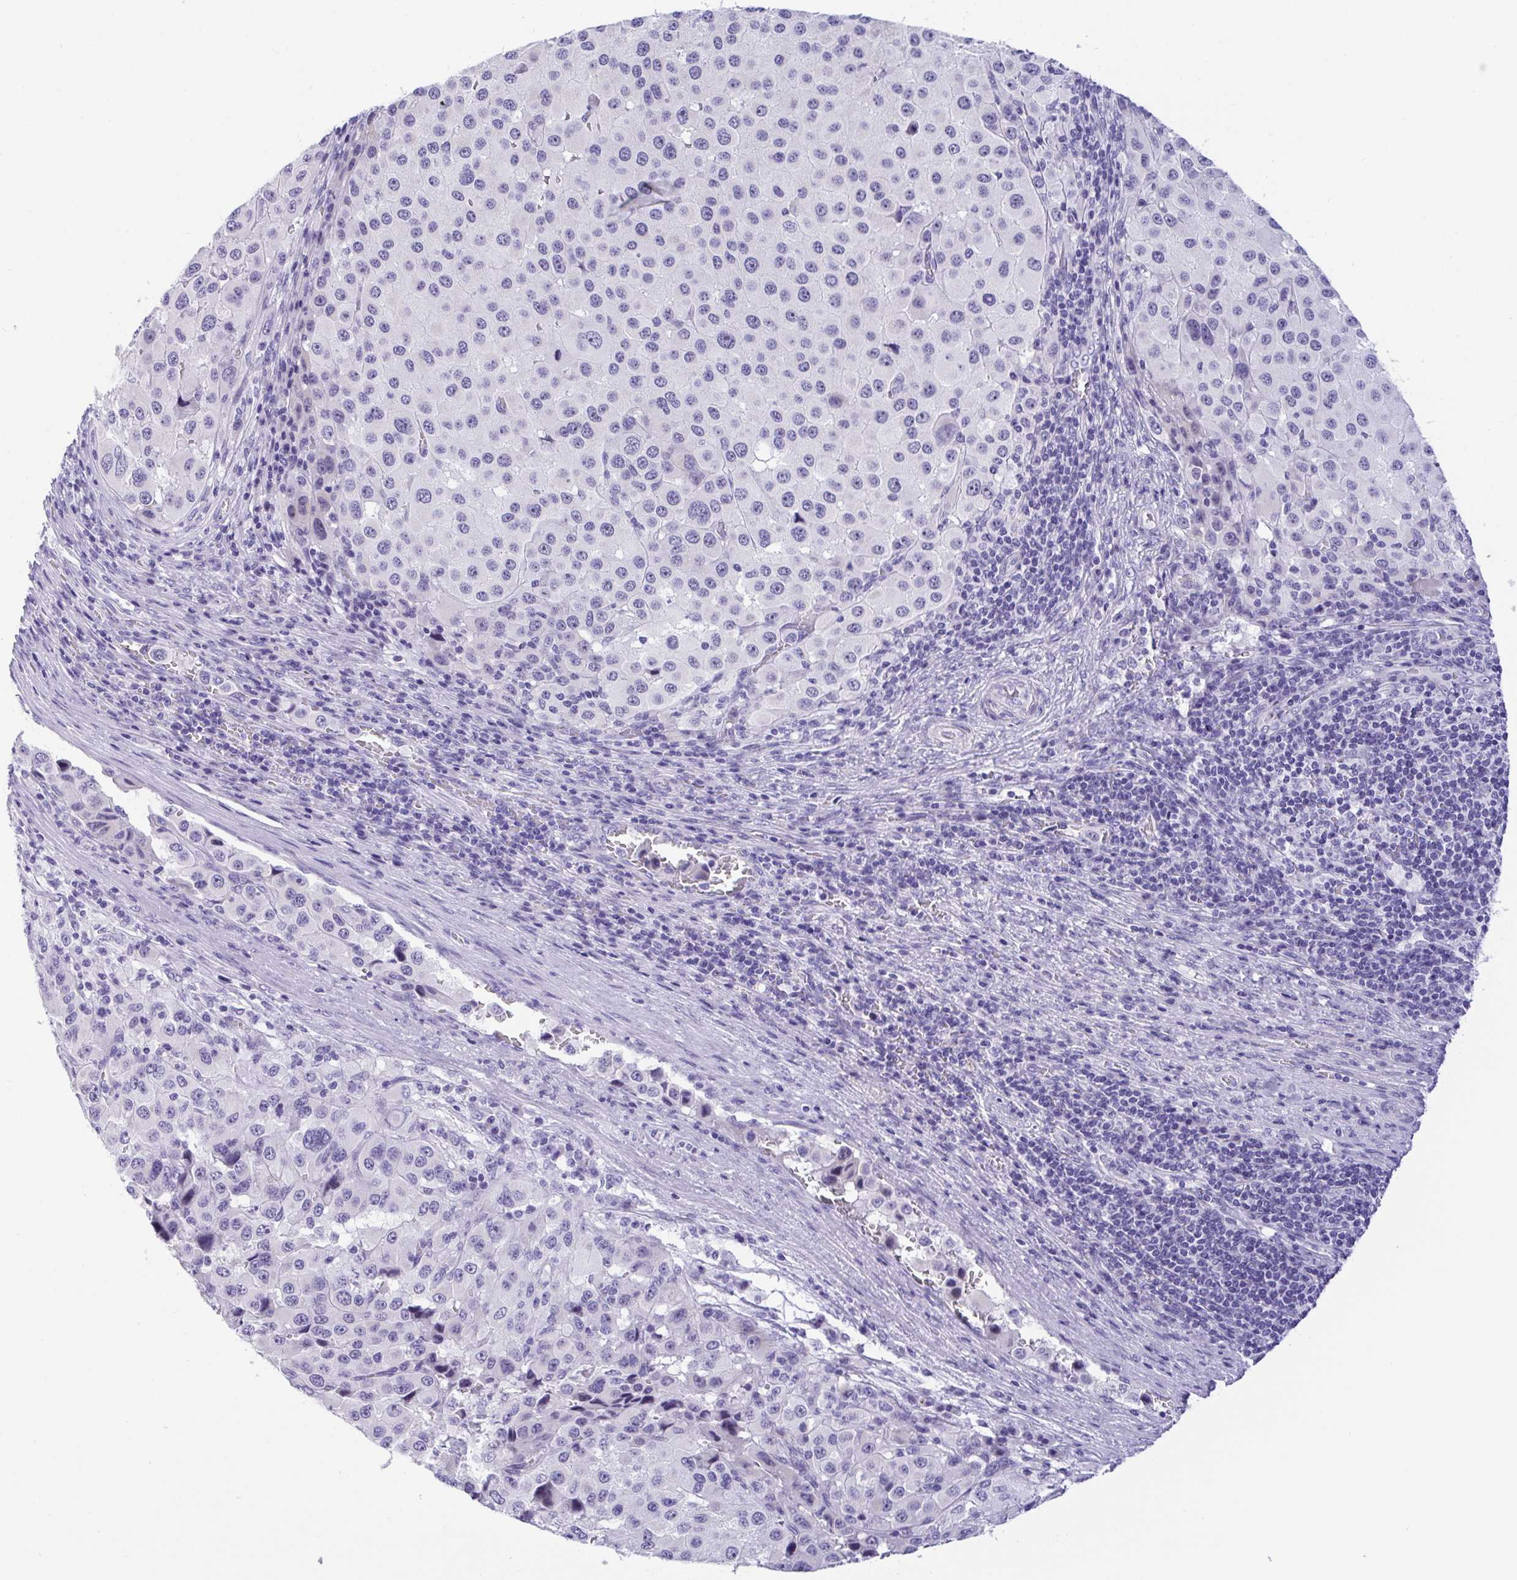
{"staining": {"intensity": "negative", "quantity": "none", "location": "none"}, "tissue": "melanoma", "cell_type": "Tumor cells", "image_type": "cancer", "snomed": [{"axis": "morphology", "description": "Malignant melanoma, Metastatic site"}, {"axis": "topography", "description": "Lymph node"}], "caption": "An image of human malignant melanoma (metastatic site) is negative for staining in tumor cells.", "gene": "YBX2", "patient": {"sex": "female", "age": 65}}